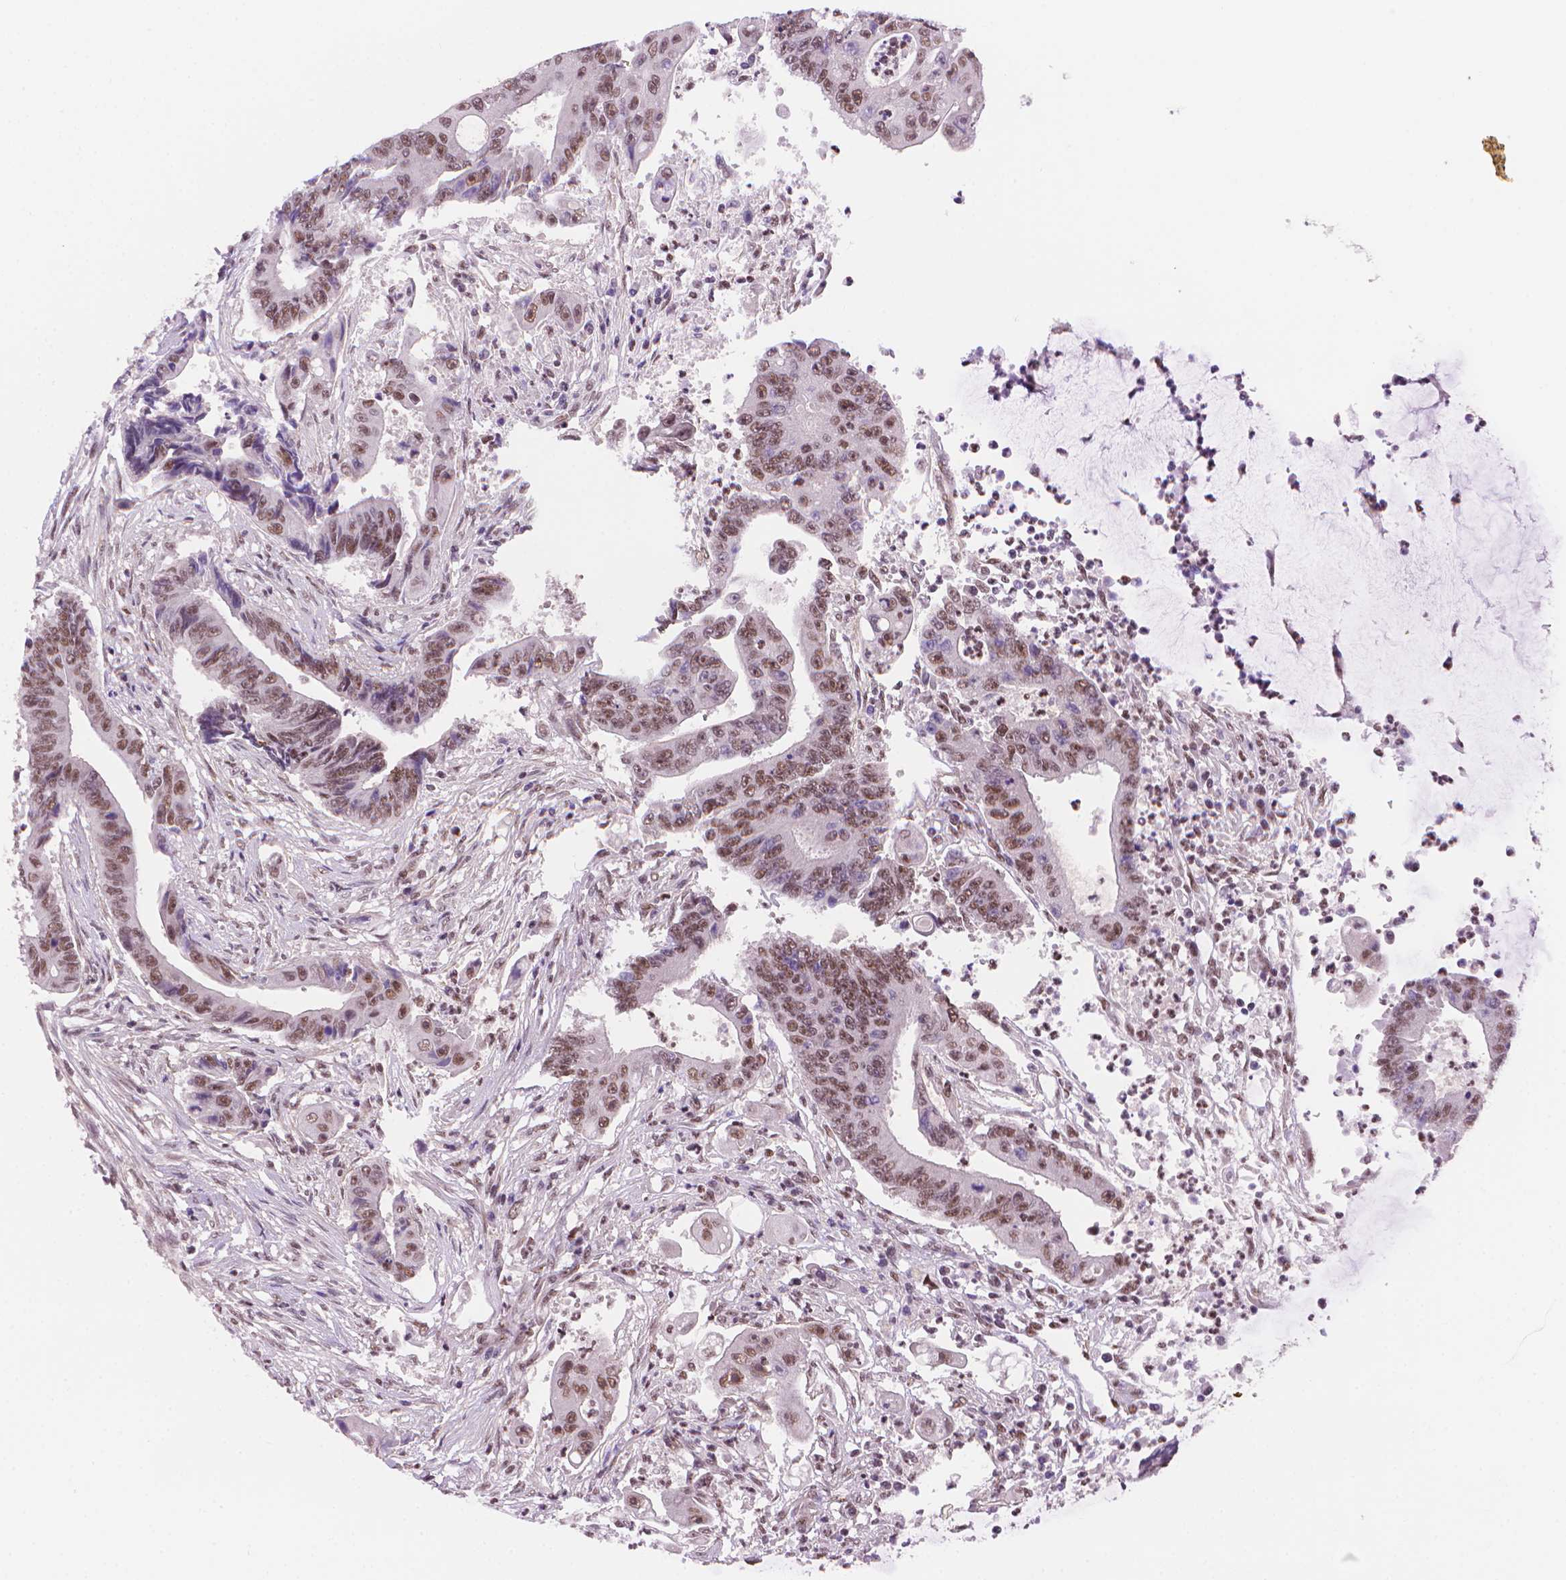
{"staining": {"intensity": "moderate", "quantity": ">75%", "location": "nuclear"}, "tissue": "colorectal cancer", "cell_type": "Tumor cells", "image_type": "cancer", "snomed": [{"axis": "morphology", "description": "Adenocarcinoma, NOS"}, {"axis": "topography", "description": "Rectum"}], "caption": "This photomicrograph demonstrates immunohistochemistry (IHC) staining of colorectal adenocarcinoma, with medium moderate nuclear expression in approximately >75% of tumor cells.", "gene": "UBN1", "patient": {"sex": "male", "age": 54}}